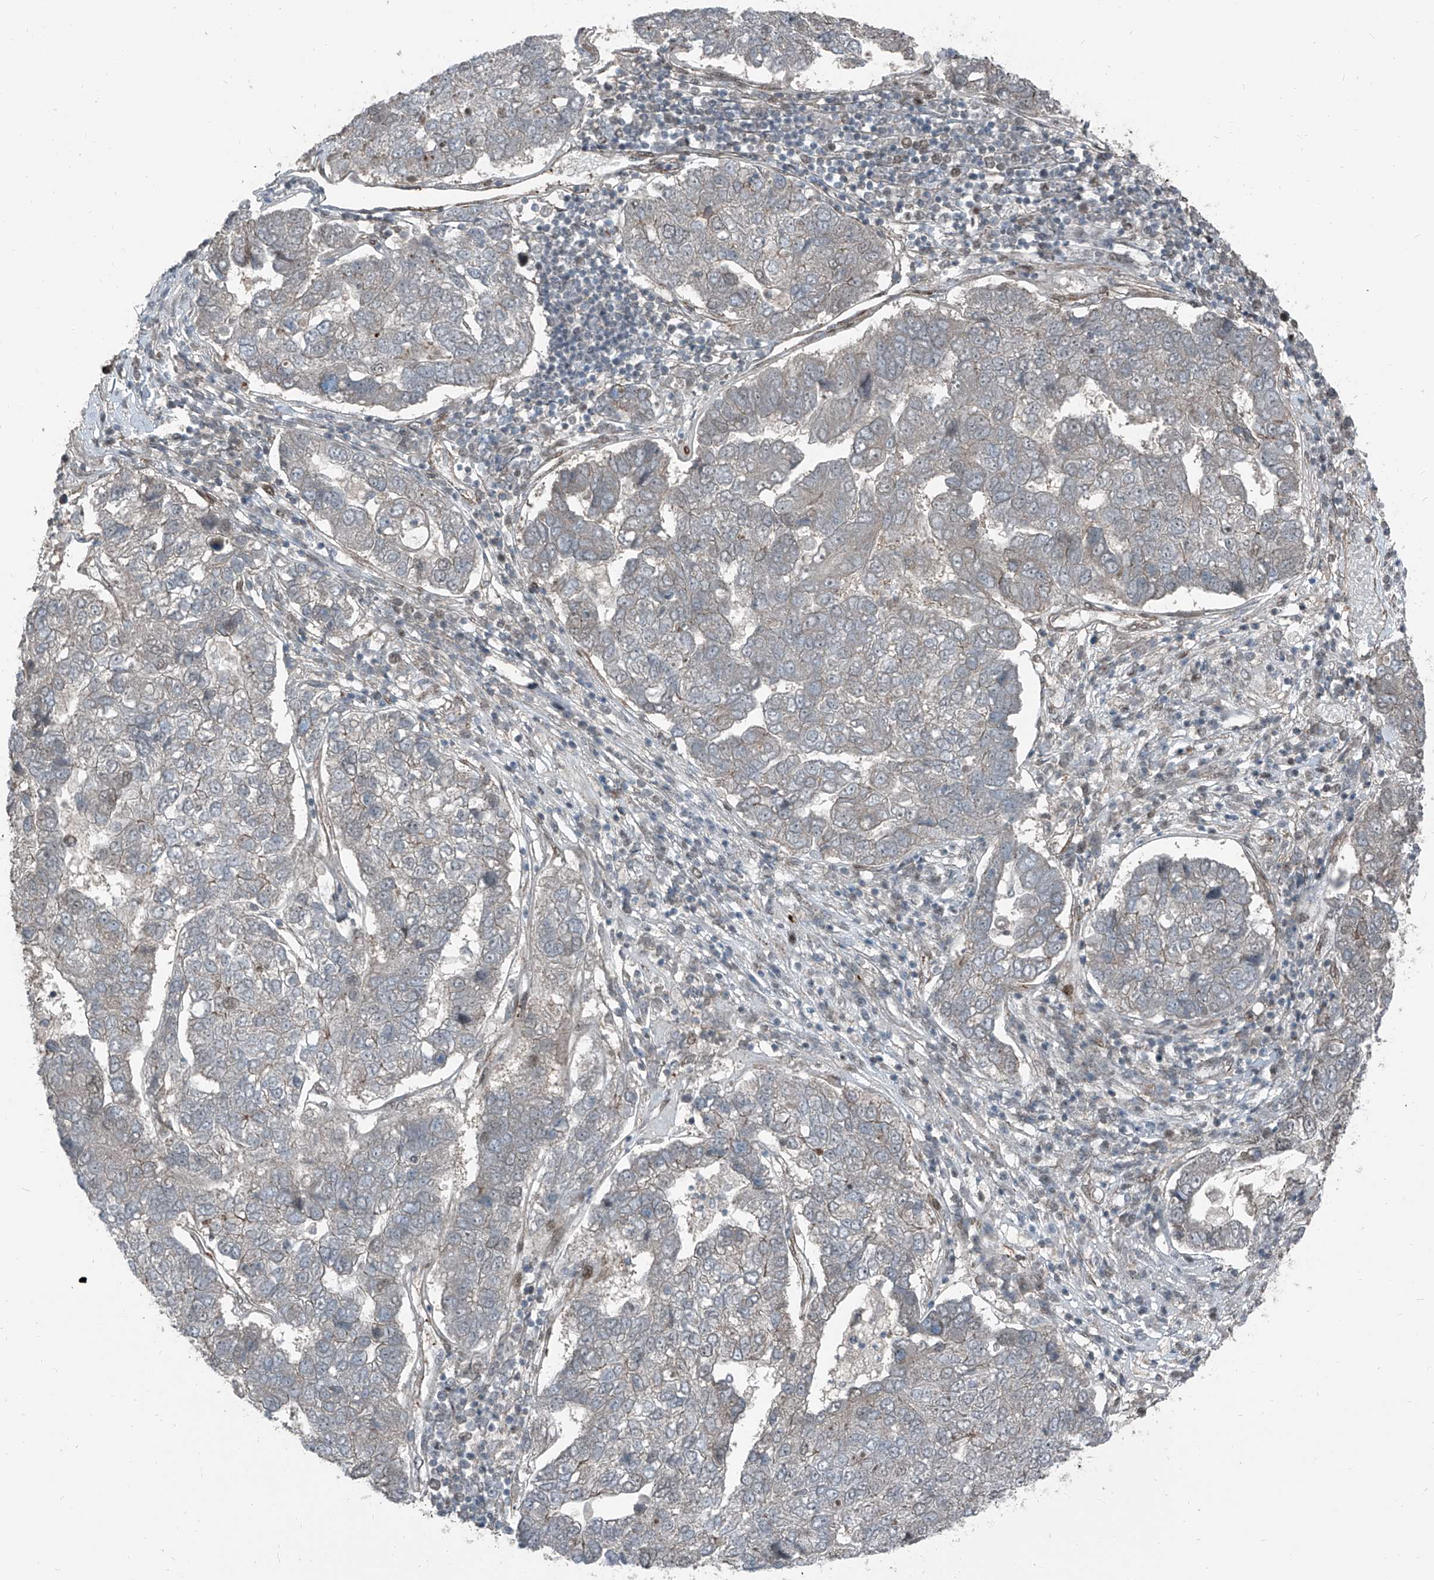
{"staining": {"intensity": "weak", "quantity": "<25%", "location": "nuclear"}, "tissue": "pancreatic cancer", "cell_type": "Tumor cells", "image_type": "cancer", "snomed": [{"axis": "morphology", "description": "Adenocarcinoma, NOS"}, {"axis": "topography", "description": "Pancreas"}], "caption": "Micrograph shows no significant protein expression in tumor cells of adenocarcinoma (pancreatic).", "gene": "ZNF570", "patient": {"sex": "female", "age": 61}}